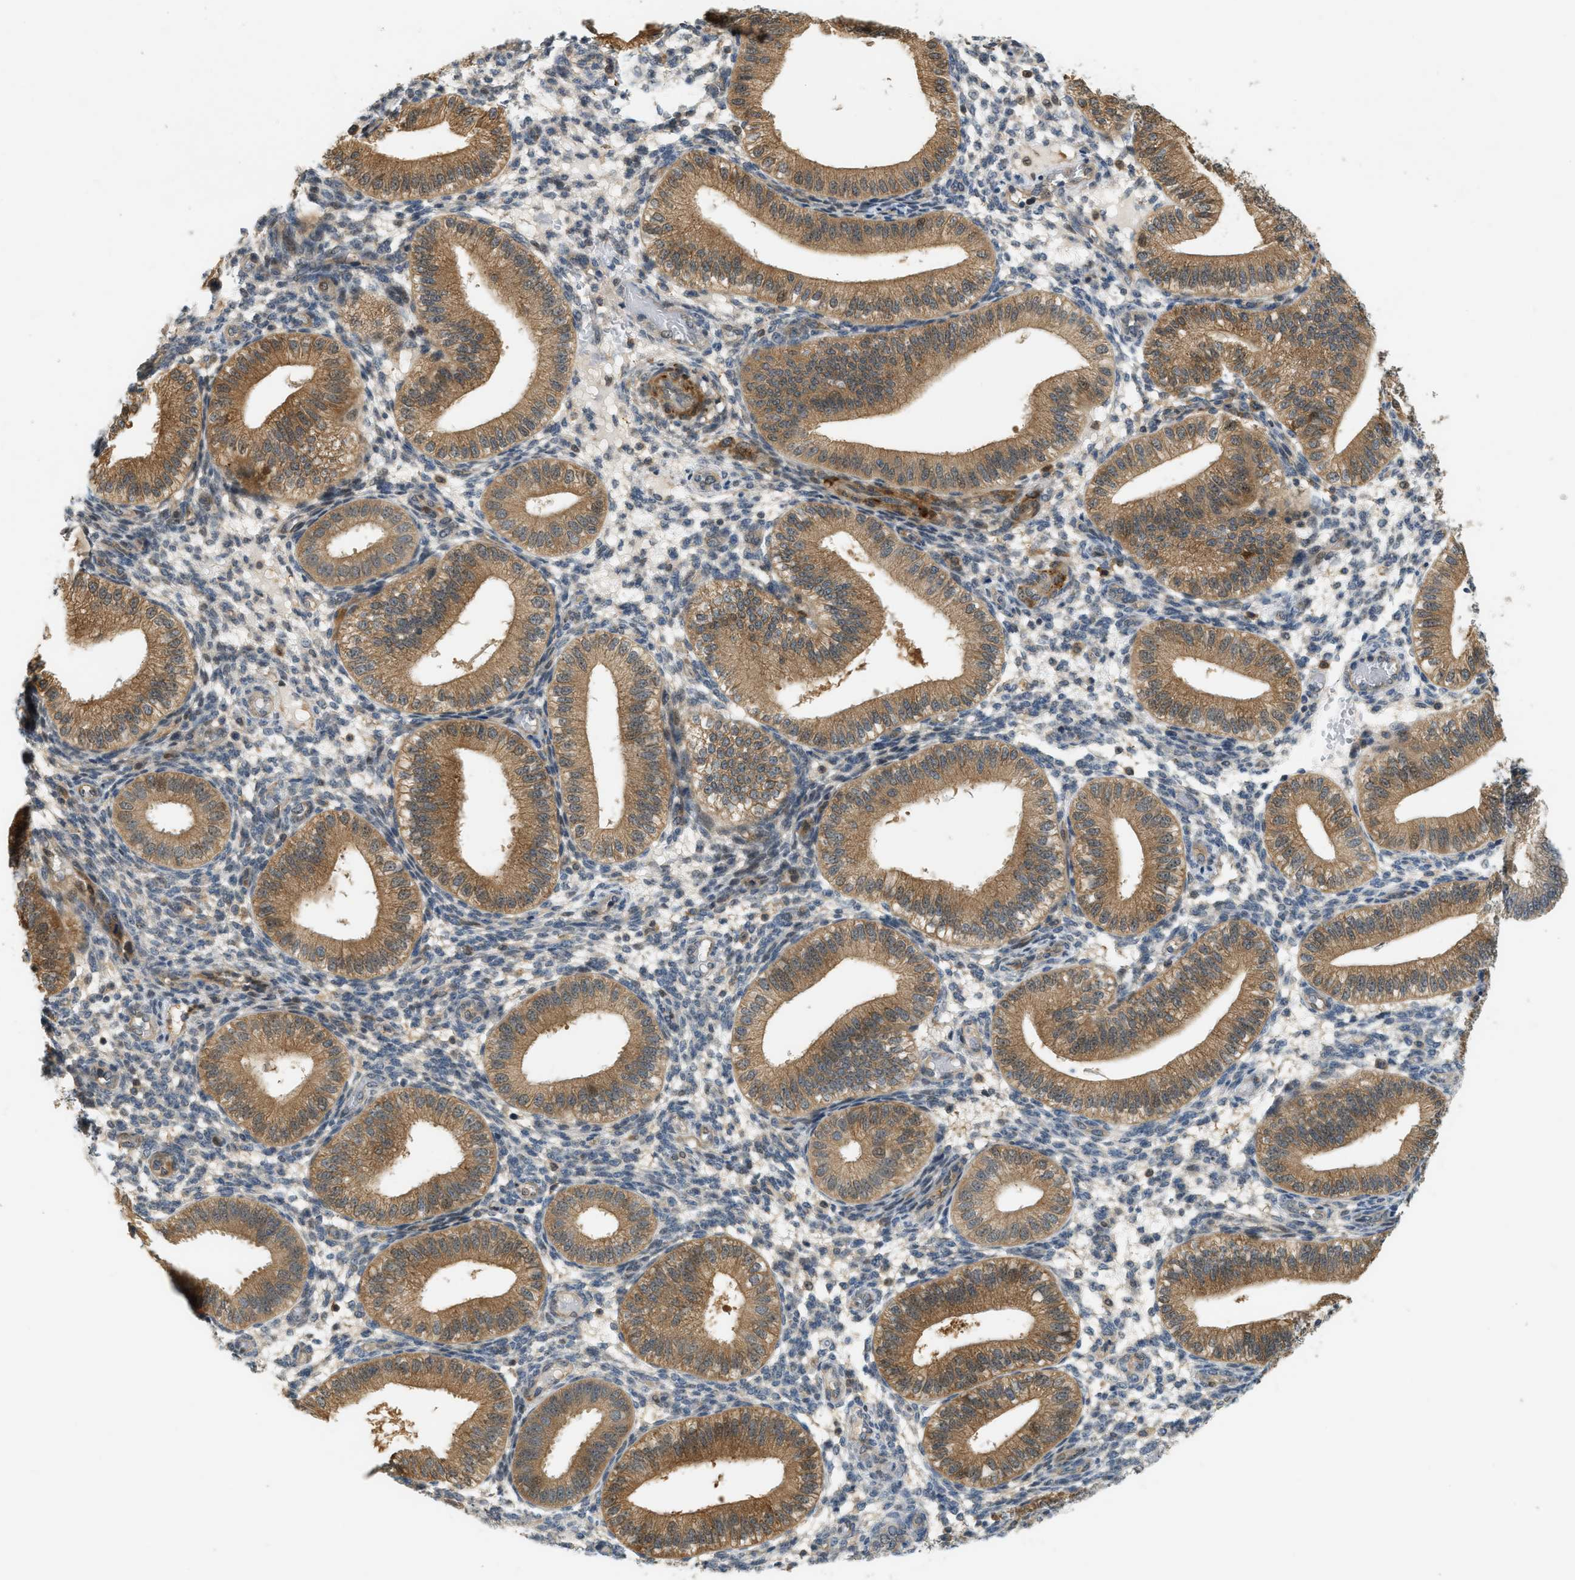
{"staining": {"intensity": "negative", "quantity": "none", "location": "none"}, "tissue": "endometrium", "cell_type": "Cells in endometrial stroma", "image_type": "normal", "snomed": [{"axis": "morphology", "description": "Normal tissue, NOS"}, {"axis": "topography", "description": "Endometrium"}], "caption": "IHC image of unremarkable human endometrium stained for a protein (brown), which displays no staining in cells in endometrial stroma. Brightfield microscopy of immunohistochemistry (IHC) stained with DAB (3,3'-diaminobenzidine) (brown) and hematoxylin (blue), captured at high magnification.", "gene": "PDCL3", "patient": {"sex": "female", "age": 39}}